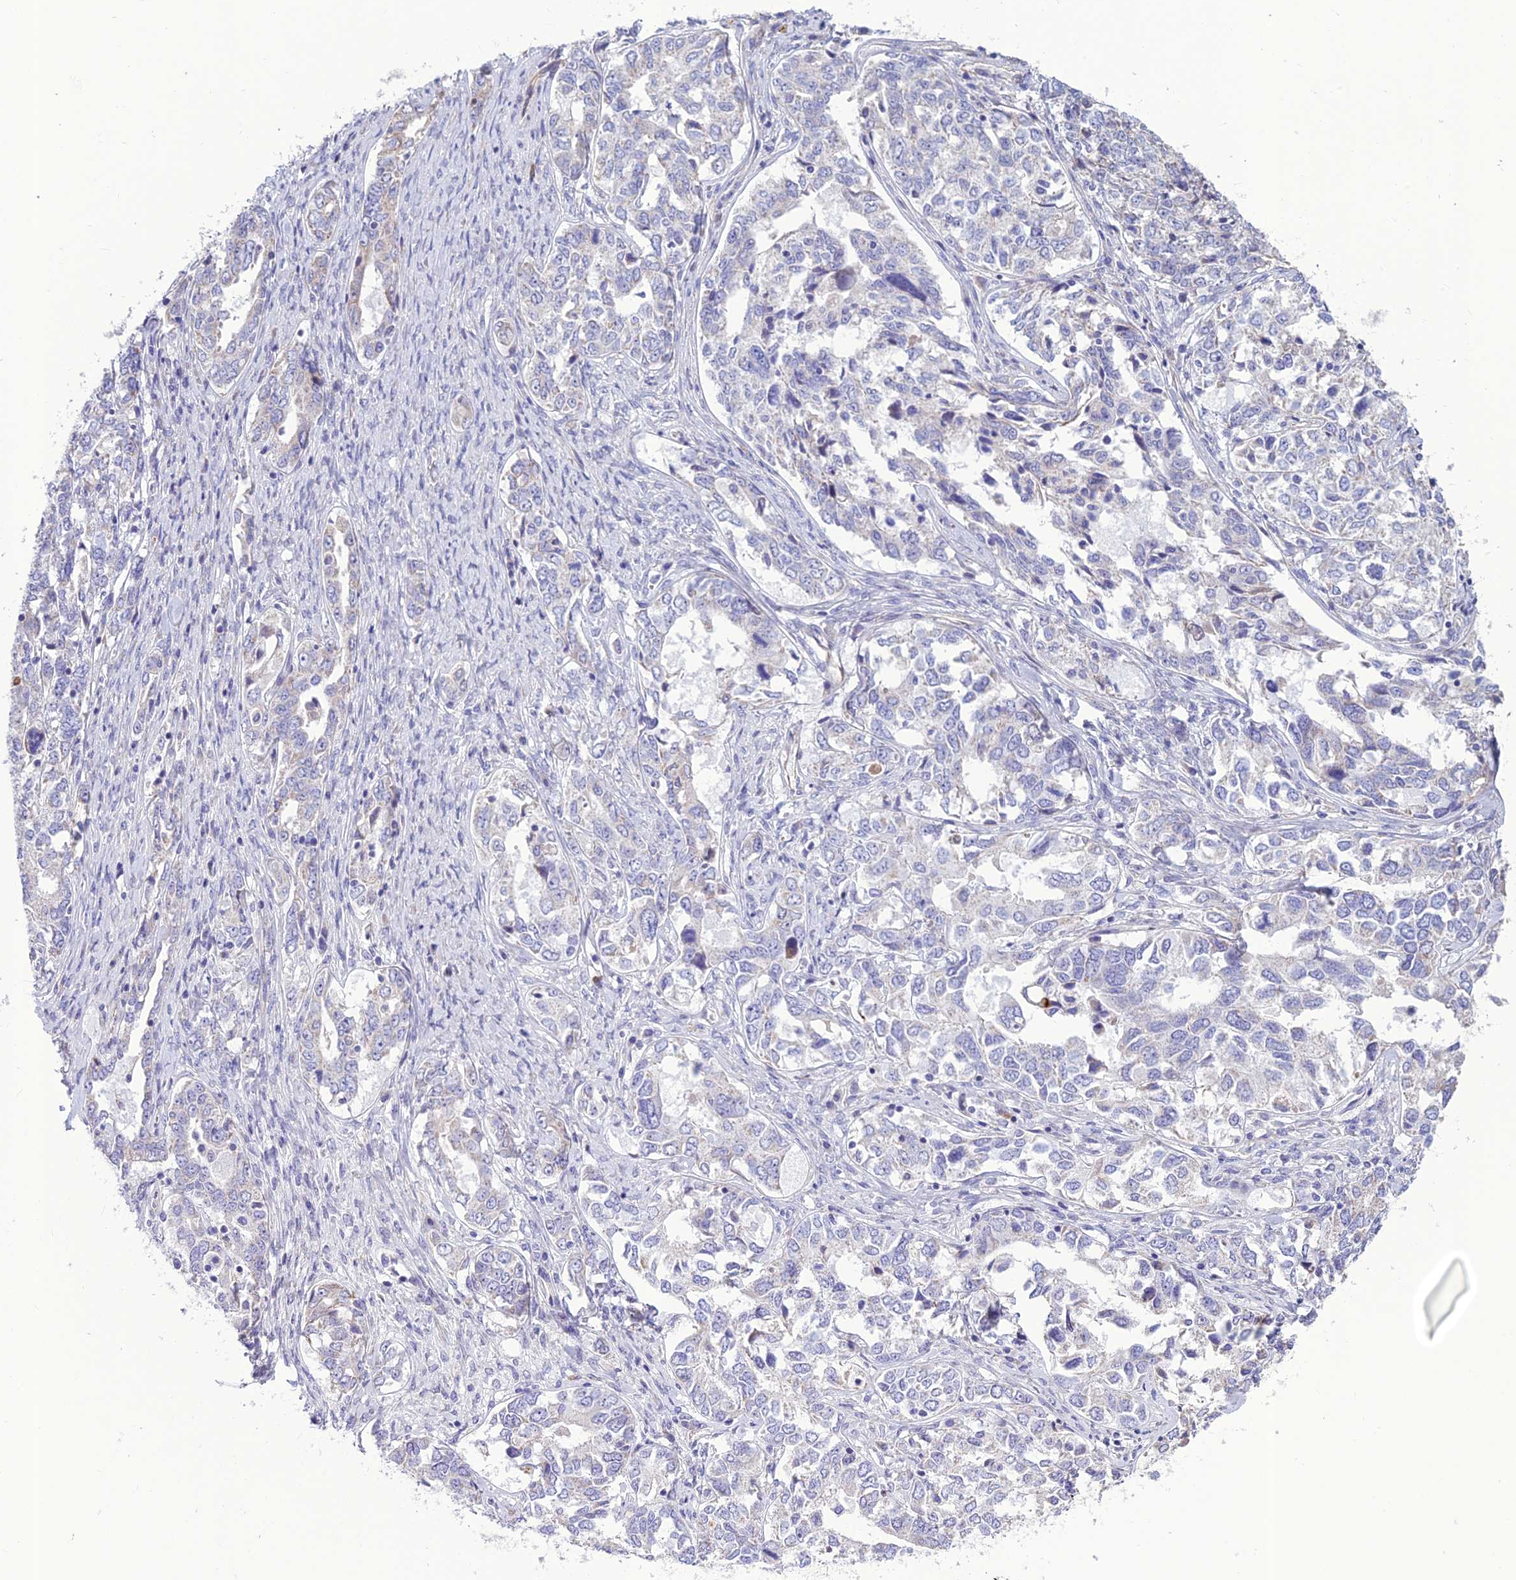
{"staining": {"intensity": "negative", "quantity": "none", "location": "none"}, "tissue": "ovarian cancer", "cell_type": "Tumor cells", "image_type": "cancer", "snomed": [{"axis": "morphology", "description": "Carcinoma, endometroid"}, {"axis": "topography", "description": "Ovary"}], "caption": "Protein analysis of ovarian endometroid carcinoma reveals no significant expression in tumor cells.", "gene": "BHMT2", "patient": {"sex": "female", "age": 62}}